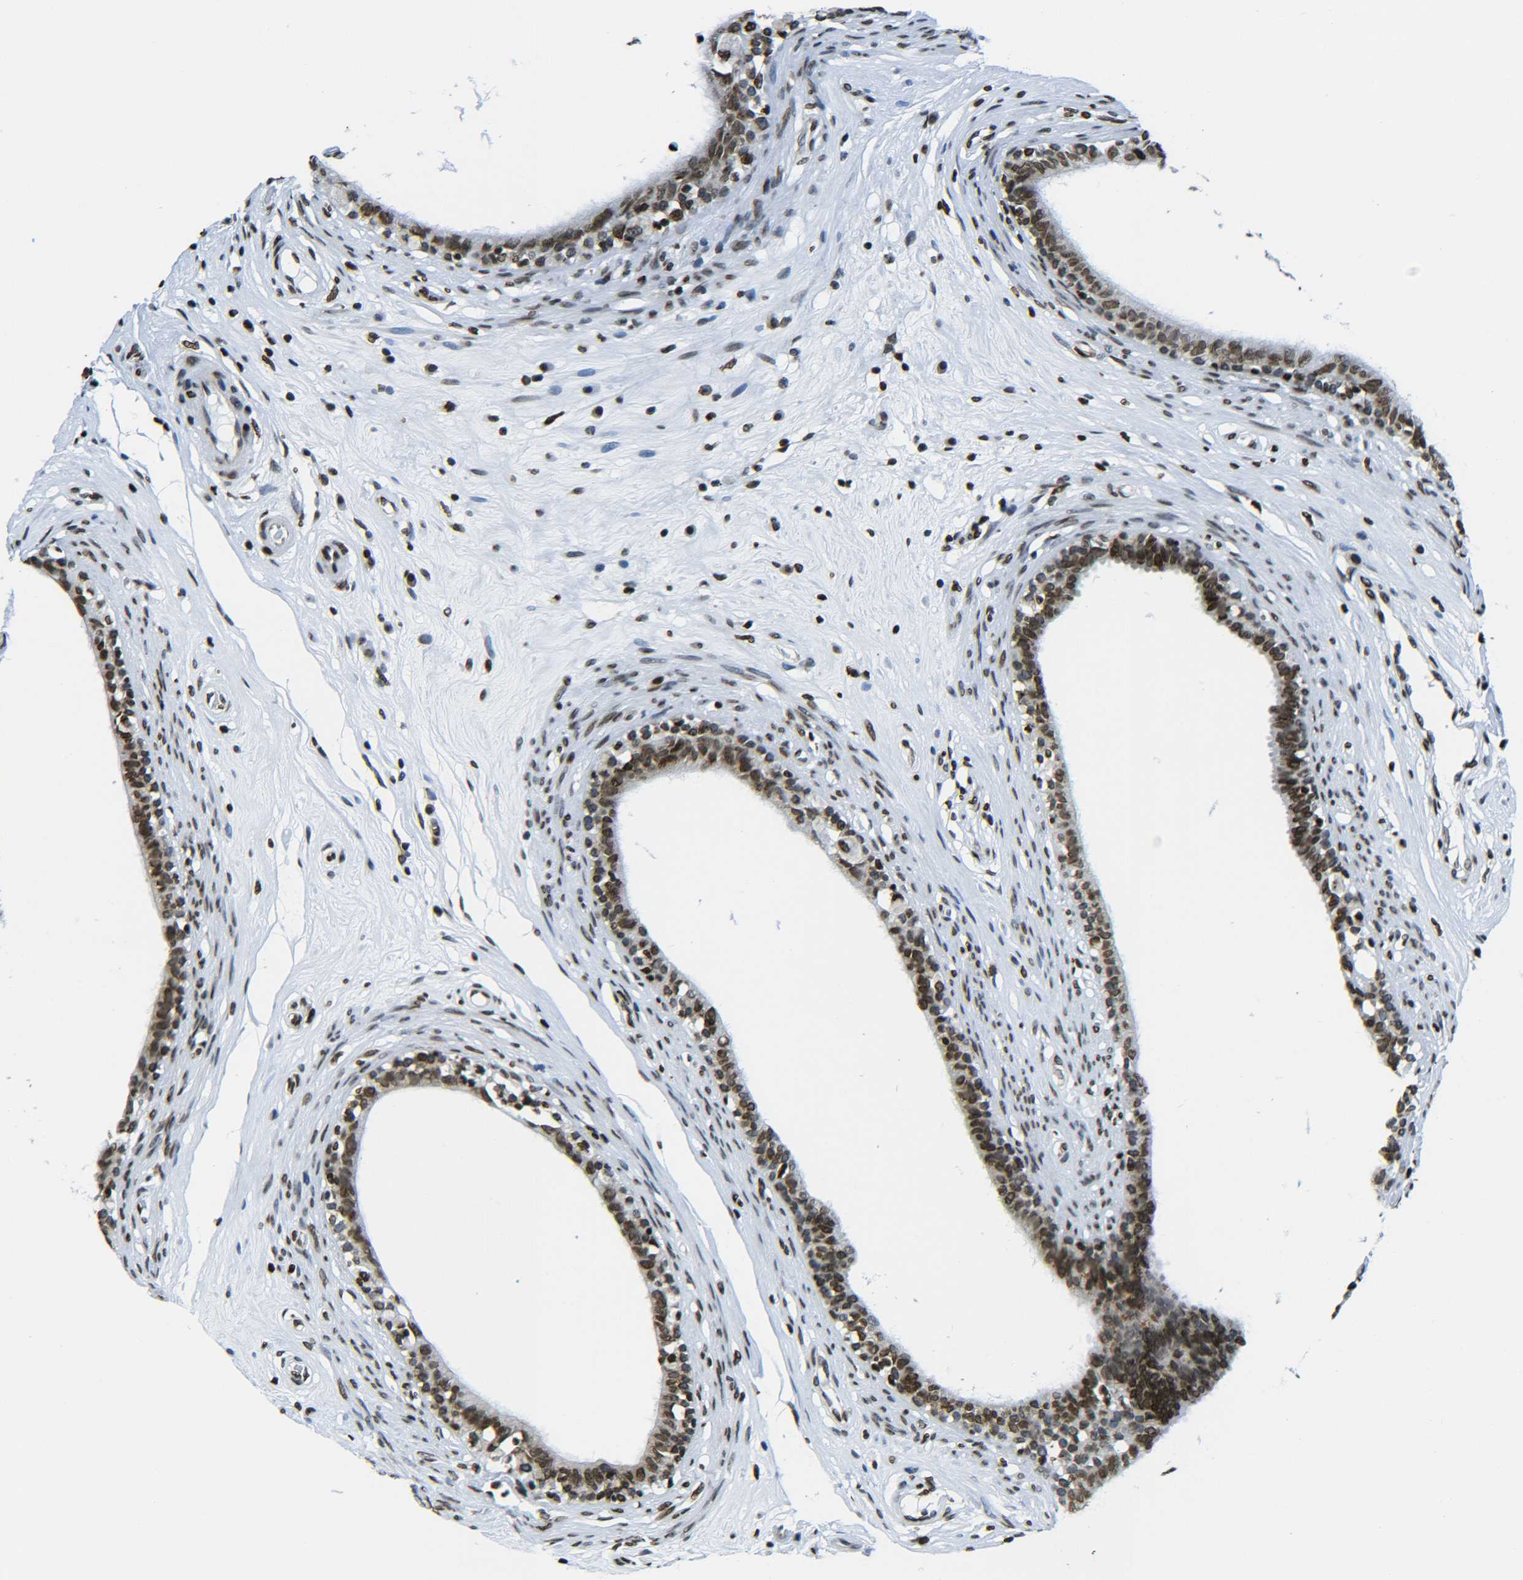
{"staining": {"intensity": "strong", "quantity": ">75%", "location": "nuclear"}, "tissue": "epididymis", "cell_type": "Glandular cells", "image_type": "normal", "snomed": [{"axis": "morphology", "description": "Normal tissue, NOS"}, {"axis": "morphology", "description": "Inflammation, NOS"}, {"axis": "topography", "description": "Epididymis"}], "caption": "Immunohistochemical staining of normal epididymis displays high levels of strong nuclear staining in approximately >75% of glandular cells.", "gene": "H2AX", "patient": {"sex": "male", "age": 84}}